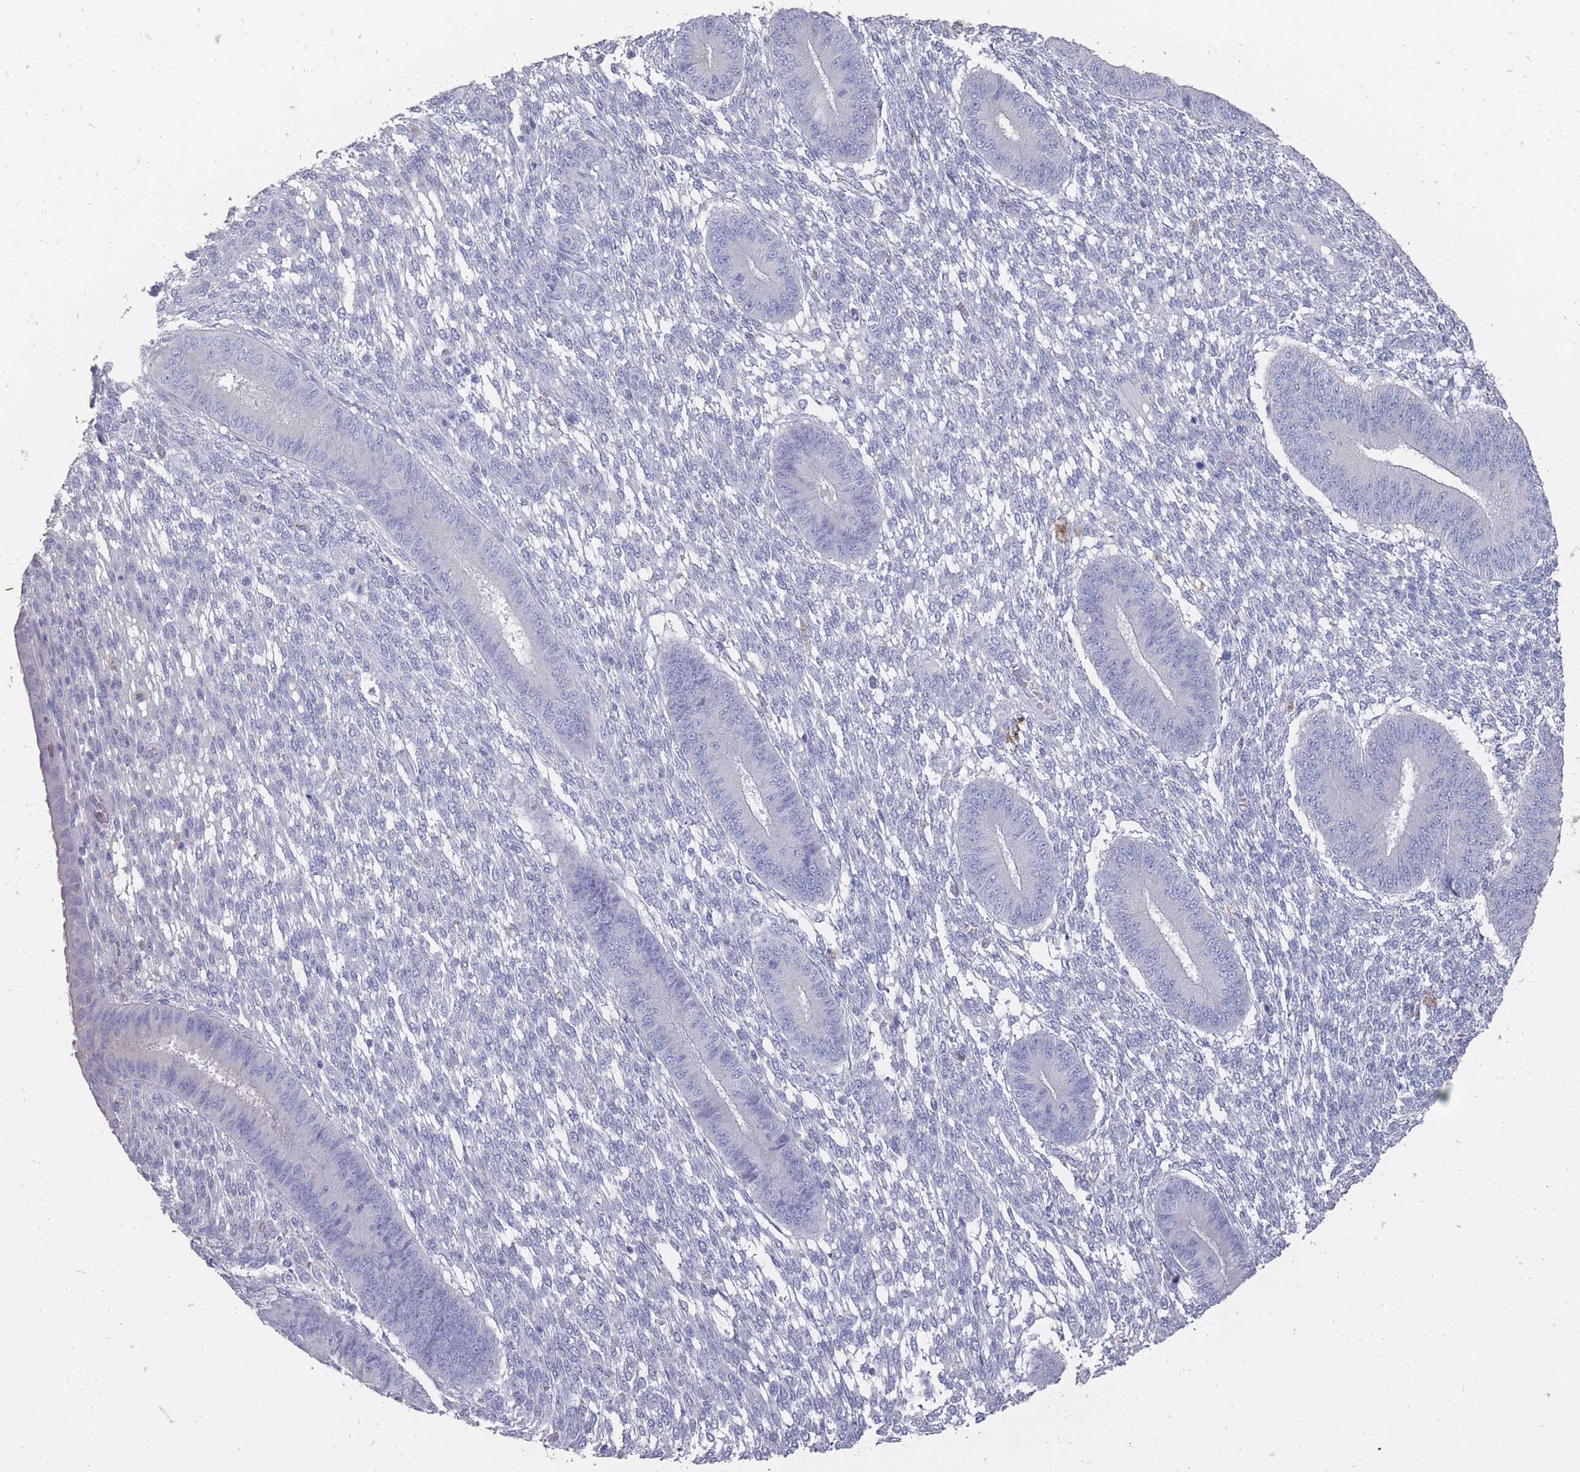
{"staining": {"intensity": "negative", "quantity": "none", "location": "none"}, "tissue": "endometrium", "cell_type": "Cells in endometrial stroma", "image_type": "normal", "snomed": [{"axis": "morphology", "description": "Normal tissue, NOS"}, {"axis": "topography", "description": "Endometrium"}], "caption": "Cells in endometrial stroma show no significant protein positivity in normal endometrium. The staining was performed using DAB (3,3'-diaminobenzidine) to visualize the protein expression in brown, while the nuclei were stained in blue with hematoxylin (Magnification: 20x).", "gene": "OTULINL", "patient": {"sex": "female", "age": 49}}